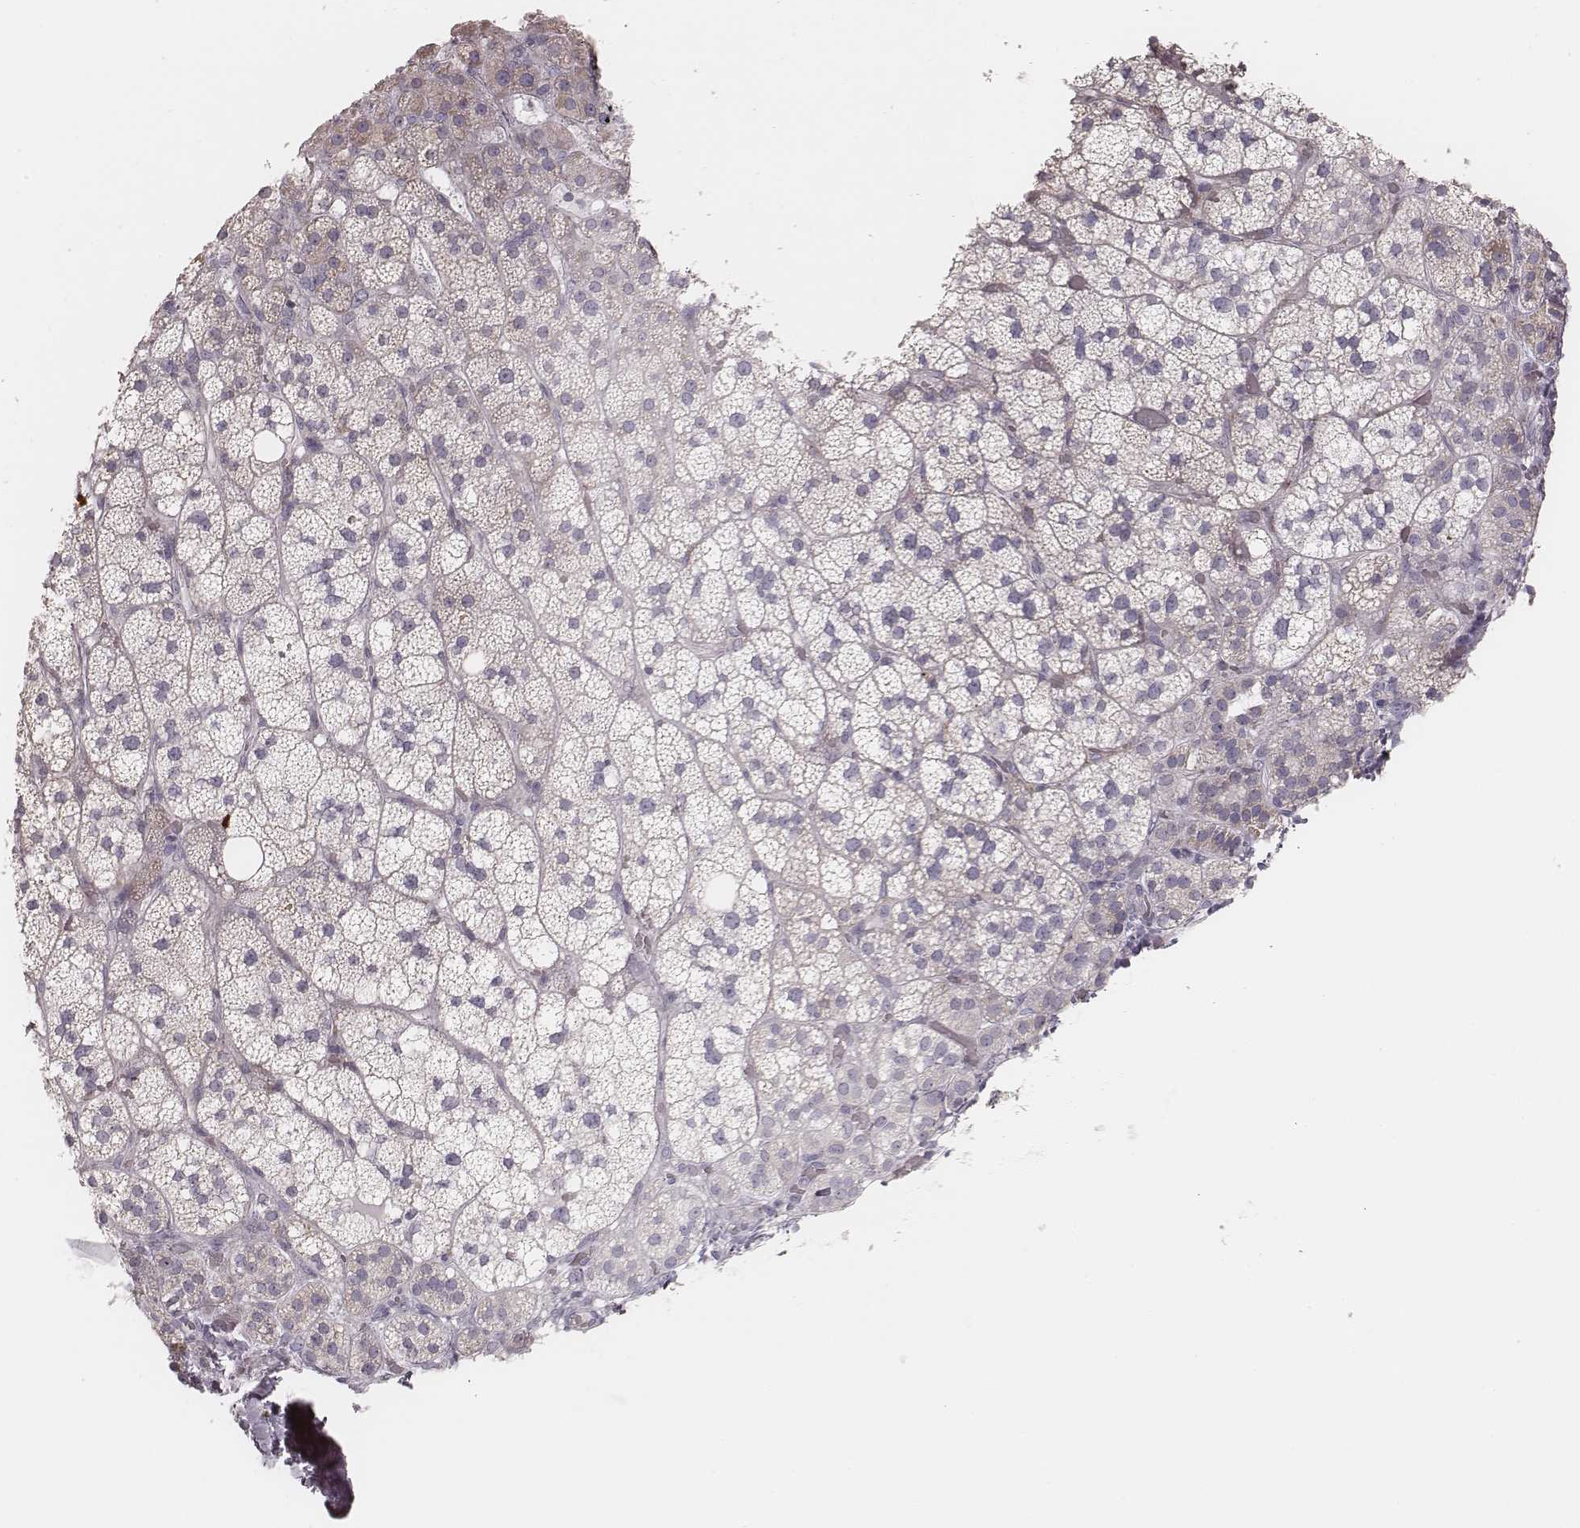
{"staining": {"intensity": "weak", "quantity": "25%-75%", "location": "cytoplasmic/membranous"}, "tissue": "adrenal gland", "cell_type": "Glandular cells", "image_type": "normal", "snomed": [{"axis": "morphology", "description": "Normal tissue, NOS"}, {"axis": "topography", "description": "Adrenal gland"}], "caption": "An immunohistochemistry micrograph of normal tissue is shown. Protein staining in brown highlights weak cytoplasmic/membranous positivity in adrenal gland within glandular cells.", "gene": "KIF5C", "patient": {"sex": "male", "age": 53}}